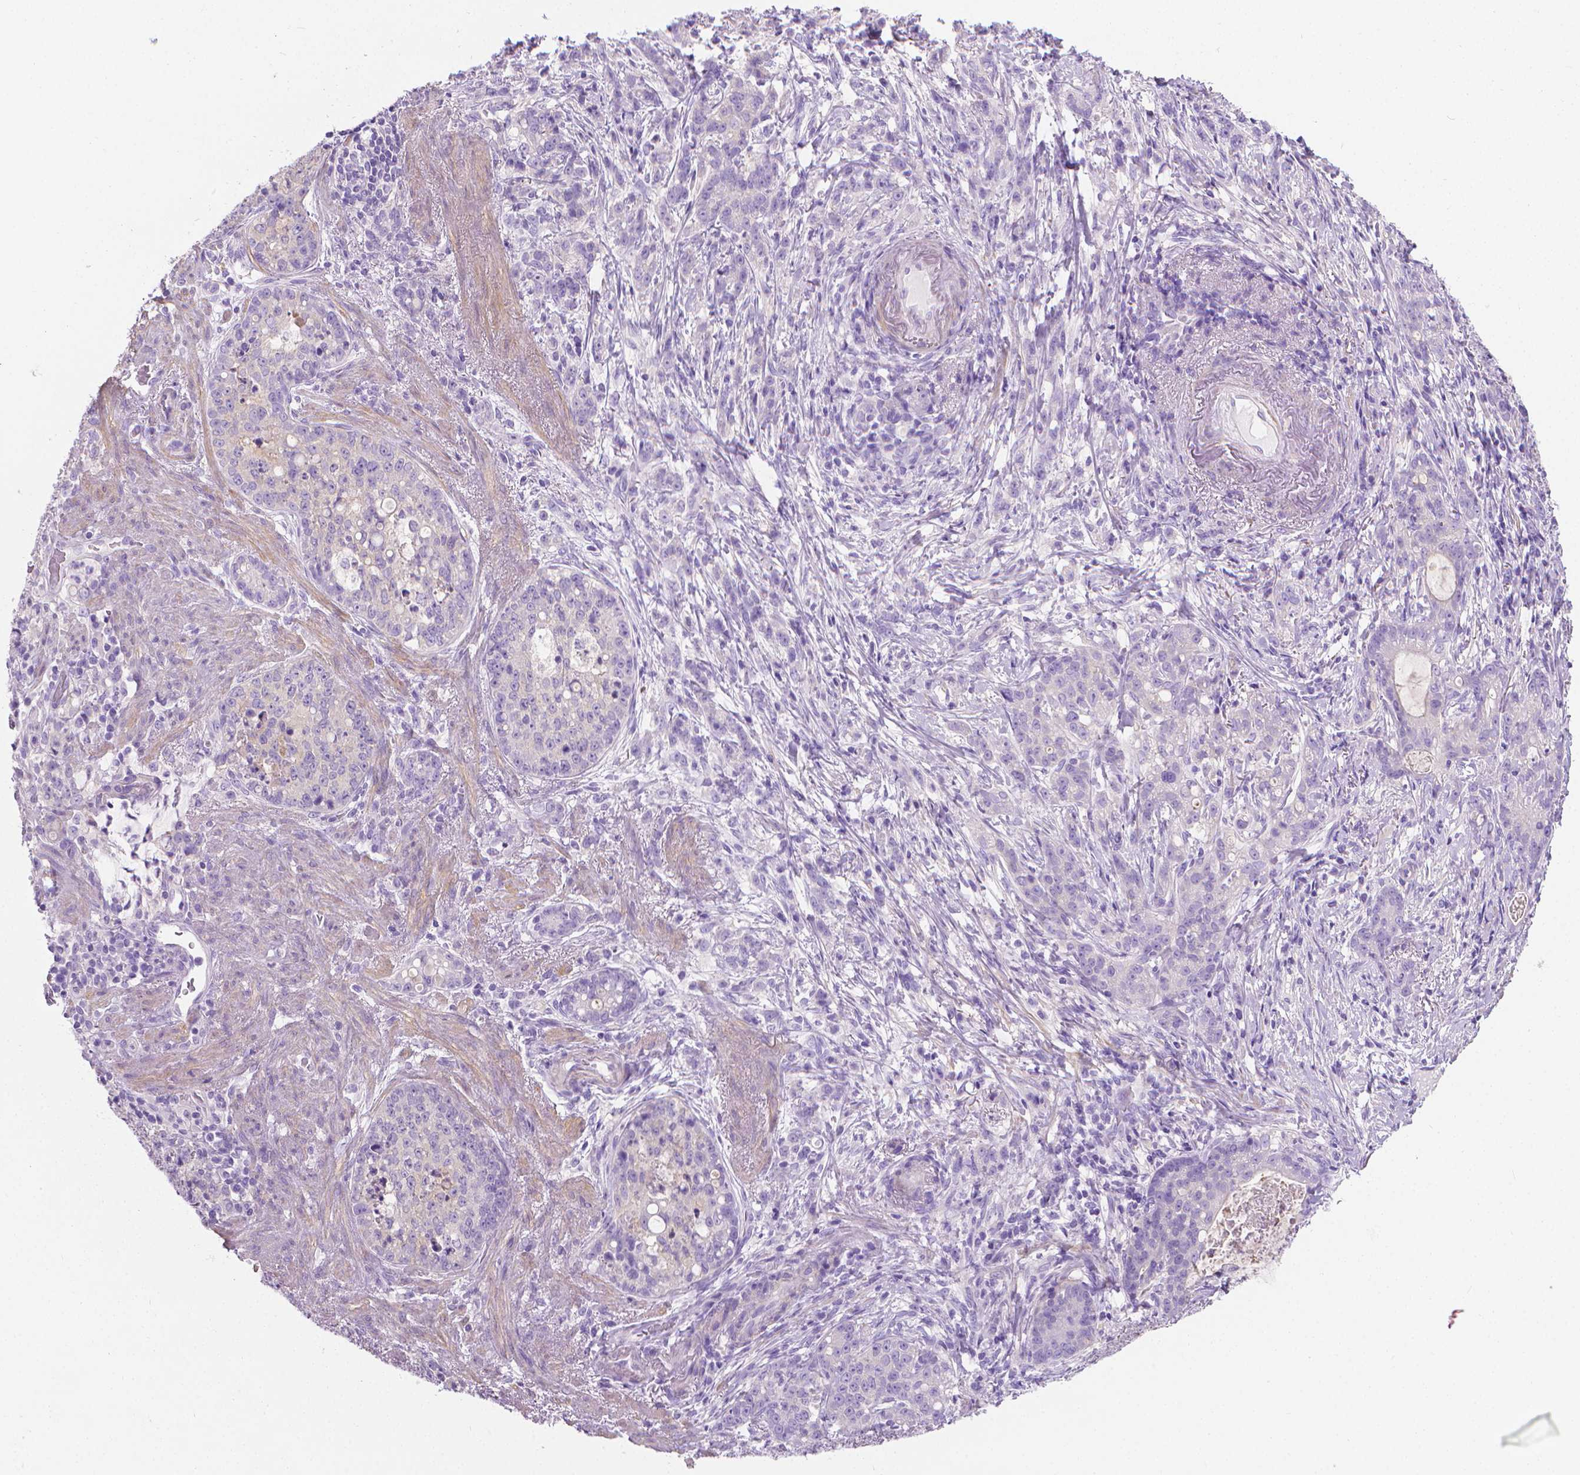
{"staining": {"intensity": "negative", "quantity": "none", "location": "none"}, "tissue": "stomach cancer", "cell_type": "Tumor cells", "image_type": "cancer", "snomed": [{"axis": "morphology", "description": "Adenocarcinoma, NOS"}, {"axis": "topography", "description": "Stomach, lower"}], "caption": "There is no significant expression in tumor cells of adenocarcinoma (stomach).", "gene": "FASN", "patient": {"sex": "male", "age": 88}}